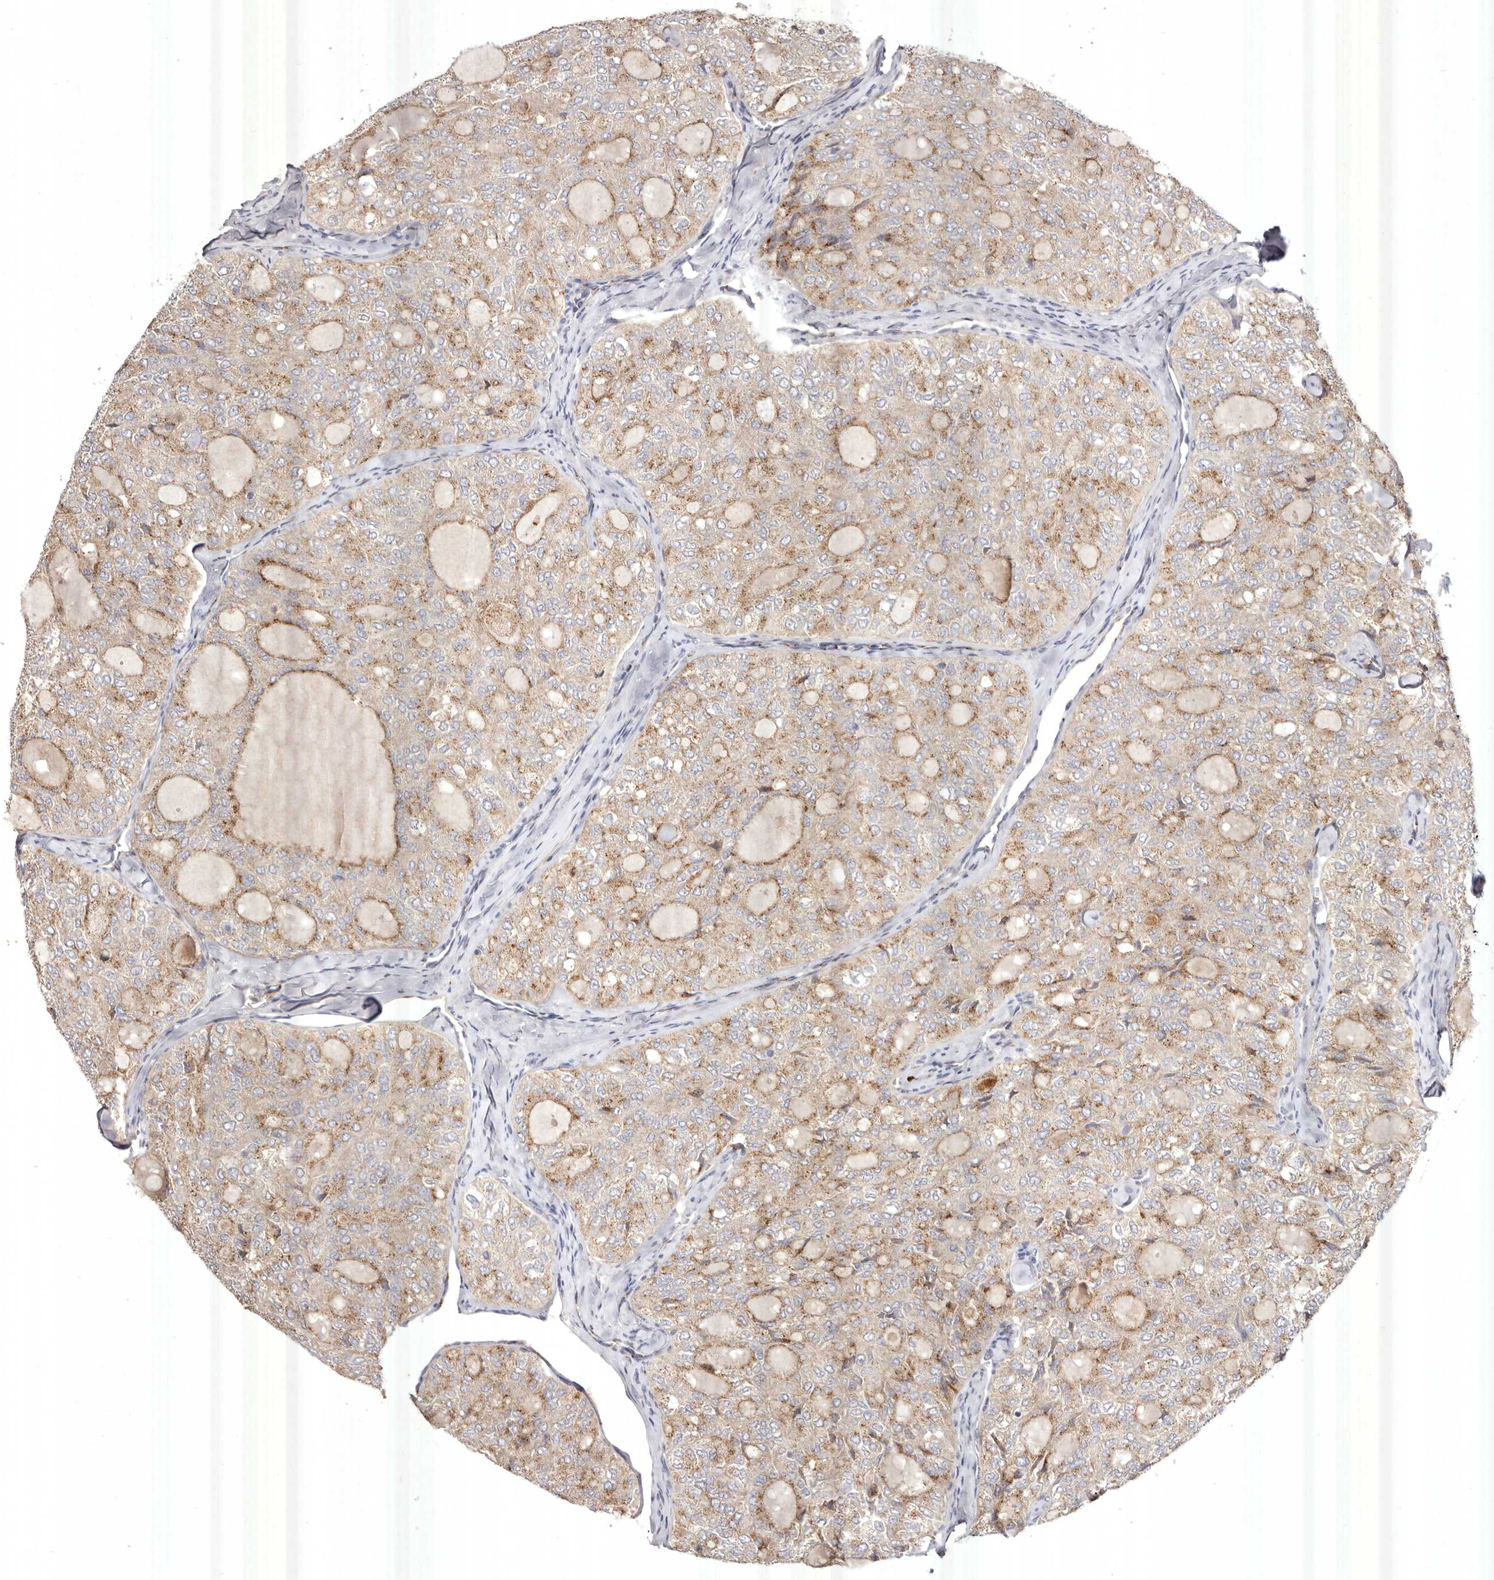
{"staining": {"intensity": "moderate", "quantity": ">75%", "location": "cytoplasmic/membranous"}, "tissue": "thyroid cancer", "cell_type": "Tumor cells", "image_type": "cancer", "snomed": [{"axis": "morphology", "description": "Follicular adenoma carcinoma, NOS"}, {"axis": "topography", "description": "Thyroid gland"}], "caption": "The photomicrograph displays a brown stain indicating the presence of a protein in the cytoplasmic/membranous of tumor cells in thyroid follicular adenoma carcinoma. The staining was performed using DAB (3,3'-diaminobenzidine) to visualize the protein expression in brown, while the nuclei were stained in blue with hematoxylin (Magnification: 20x).", "gene": "USP24", "patient": {"sex": "male", "age": 75}}